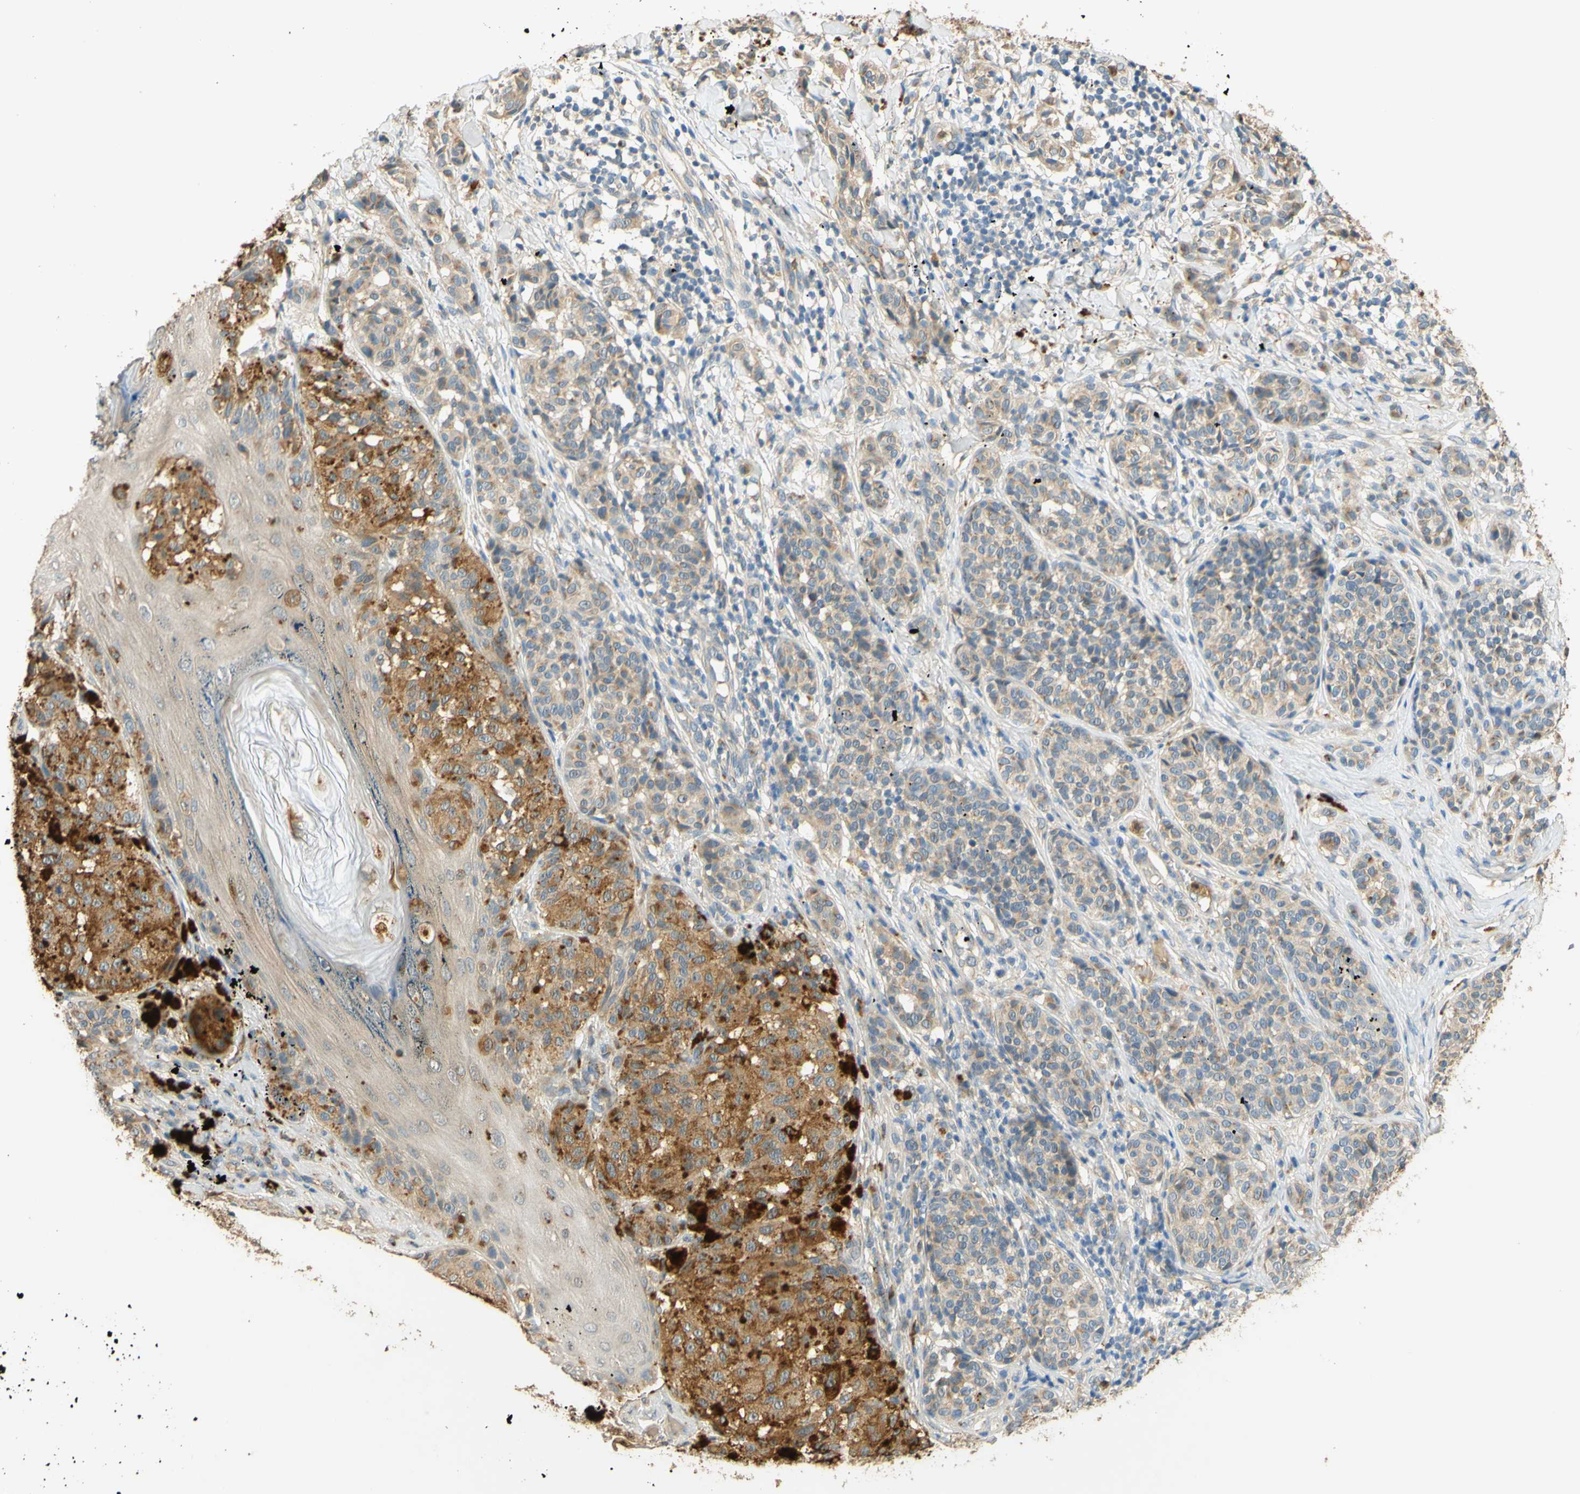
{"staining": {"intensity": "weak", "quantity": ">75%", "location": "cytoplasmic/membranous"}, "tissue": "melanoma", "cell_type": "Tumor cells", "image_type": "cancer", "snomed": [{"axis": "morphology", "description": "Malignant melanoma, NOS"}, {"axis": "topography", "description": "Skin"}], "caption": "Malignant melanoma was stained to show a protein in brown. There is low levels of weak cytoplasmic/membranous positivity in about >75% of tumor cells.", "gene": "ENTREP2", "patient": {"sex": "female", "age": 46}}